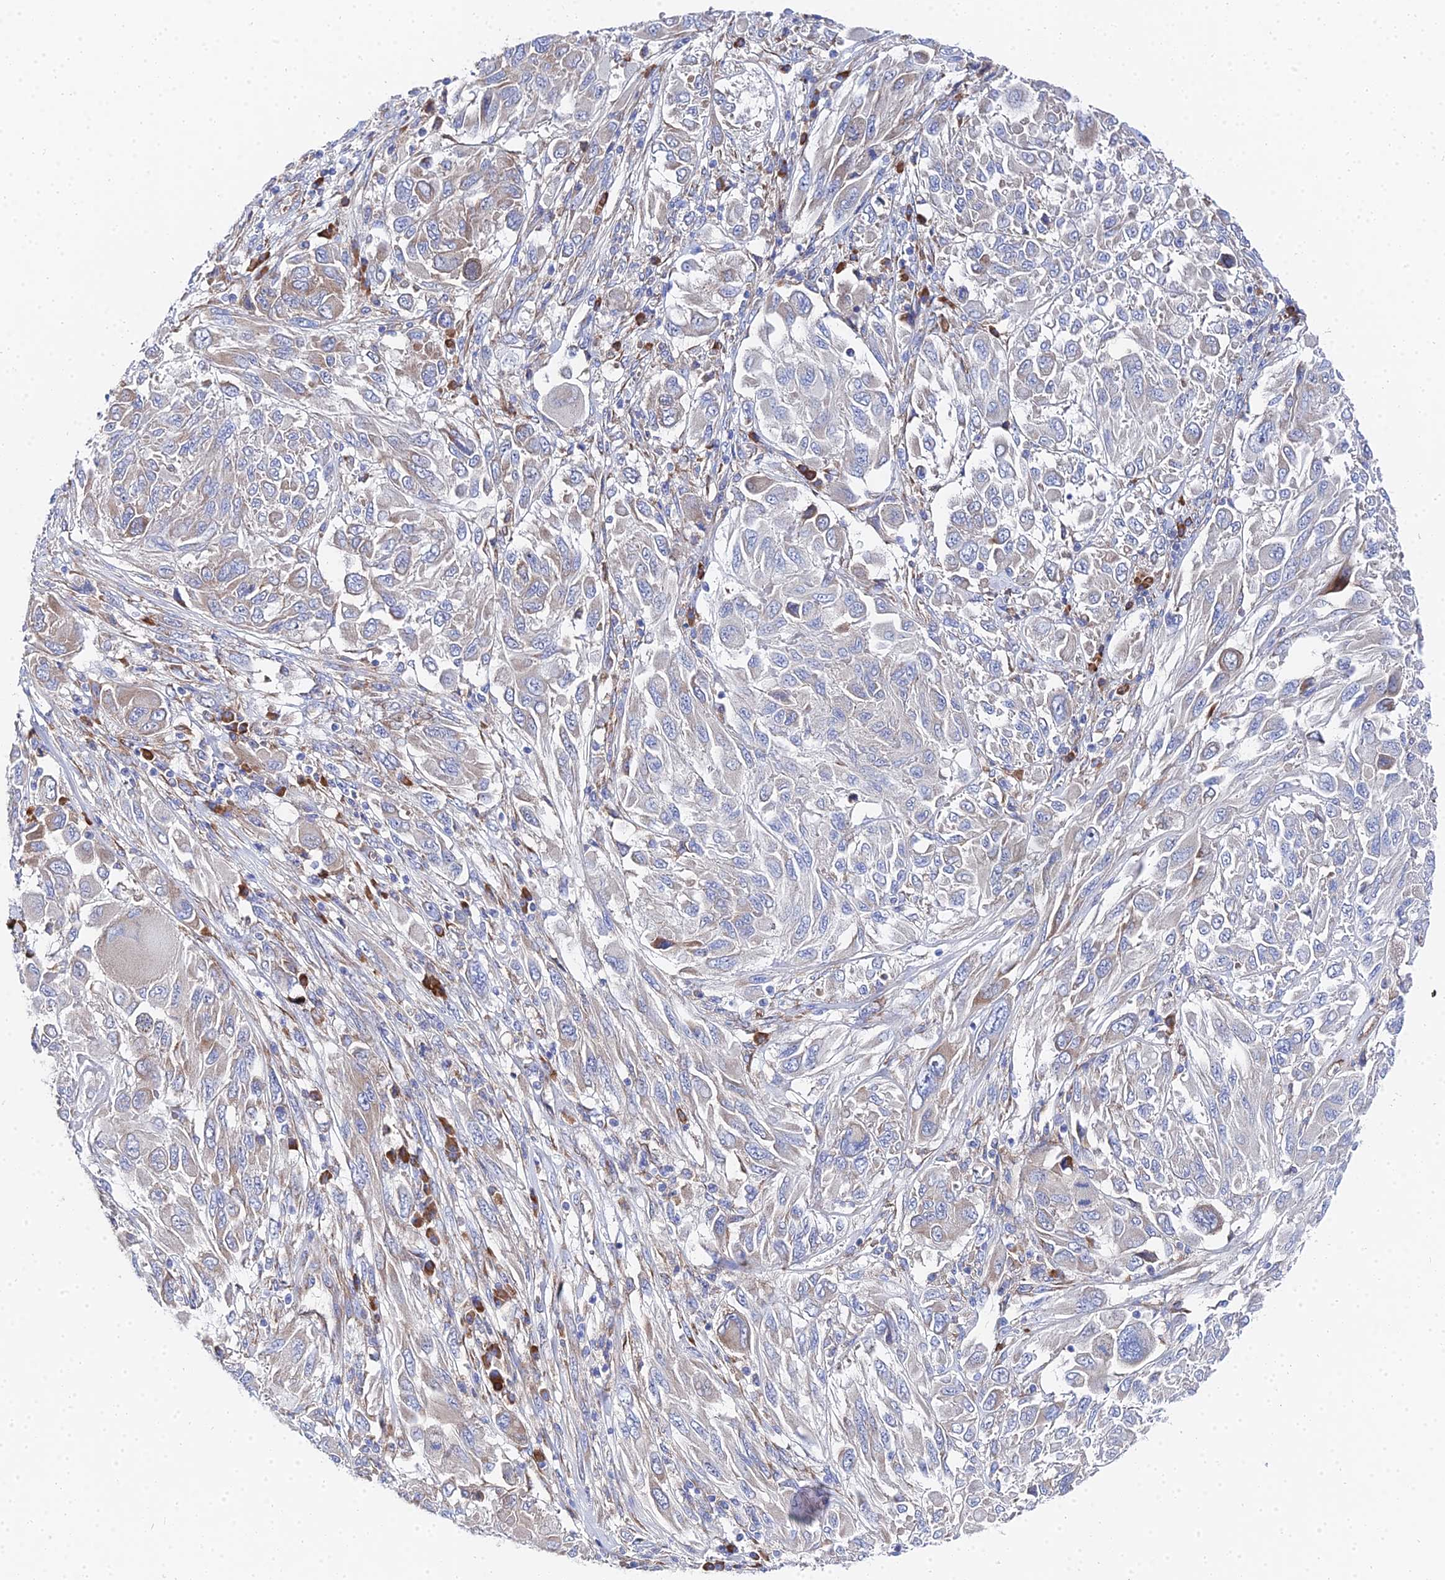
{"staining": {"intensity": "negative", "quantity": "none", "location": "none"}, "tissue": "melanoma", "cell_type": "Tumor cells", "image_type": "cancer", "snomed": [{"axis": "morphology", "description": "Malignant melanoma, NOS"}, {"axis": "topography", "description": "Skin"}], "caption": "DAB immunohistochemical staining of melanoma demonstrates no significant staining in tumor cells.", "gene": "PTTG1", "patient": {"sex": "female", "age": 91}}